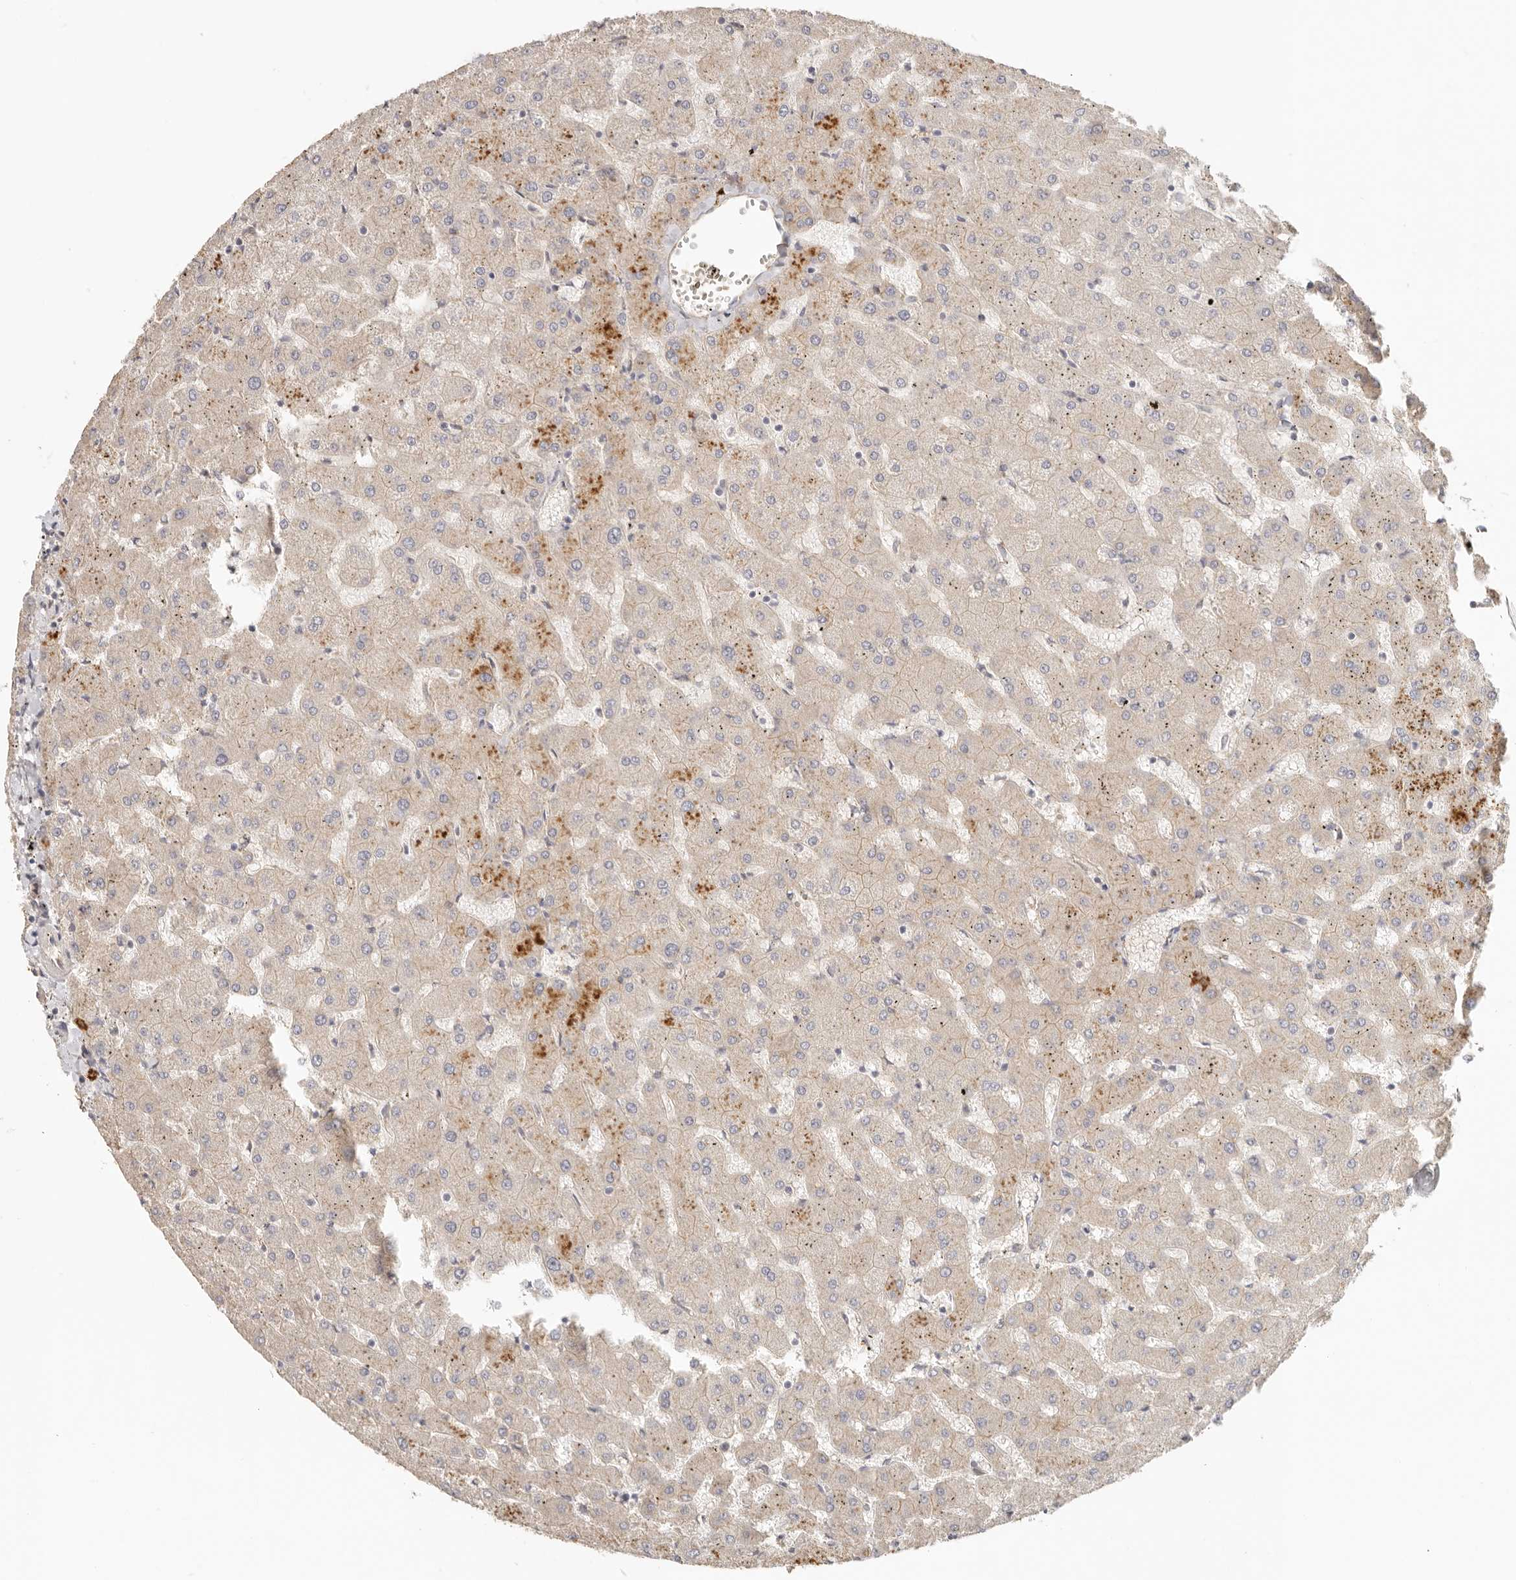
{"staining": {"intensity": "strong", "quantity": ">75%", "location": "cytoplasmic/membranous"}, "tissue": "liver", "cell_type": "Cholangiocytes", "image_type": "normal", "snomed": [{"axis": "morphology", "description": "Normal tissue, NOS"}, {"axis": "topography", "description": "Liver"}], "caption": "This image displays benign liver stained with immunohistochemistry to label a protein in brown. The cytoplasmic/membranous of cholangiocytes show strong positivity for the protein. Nuclei are counter-stained blue.", "gene": "ANXA9", "patient": {"sex": "female", "age": 63}}